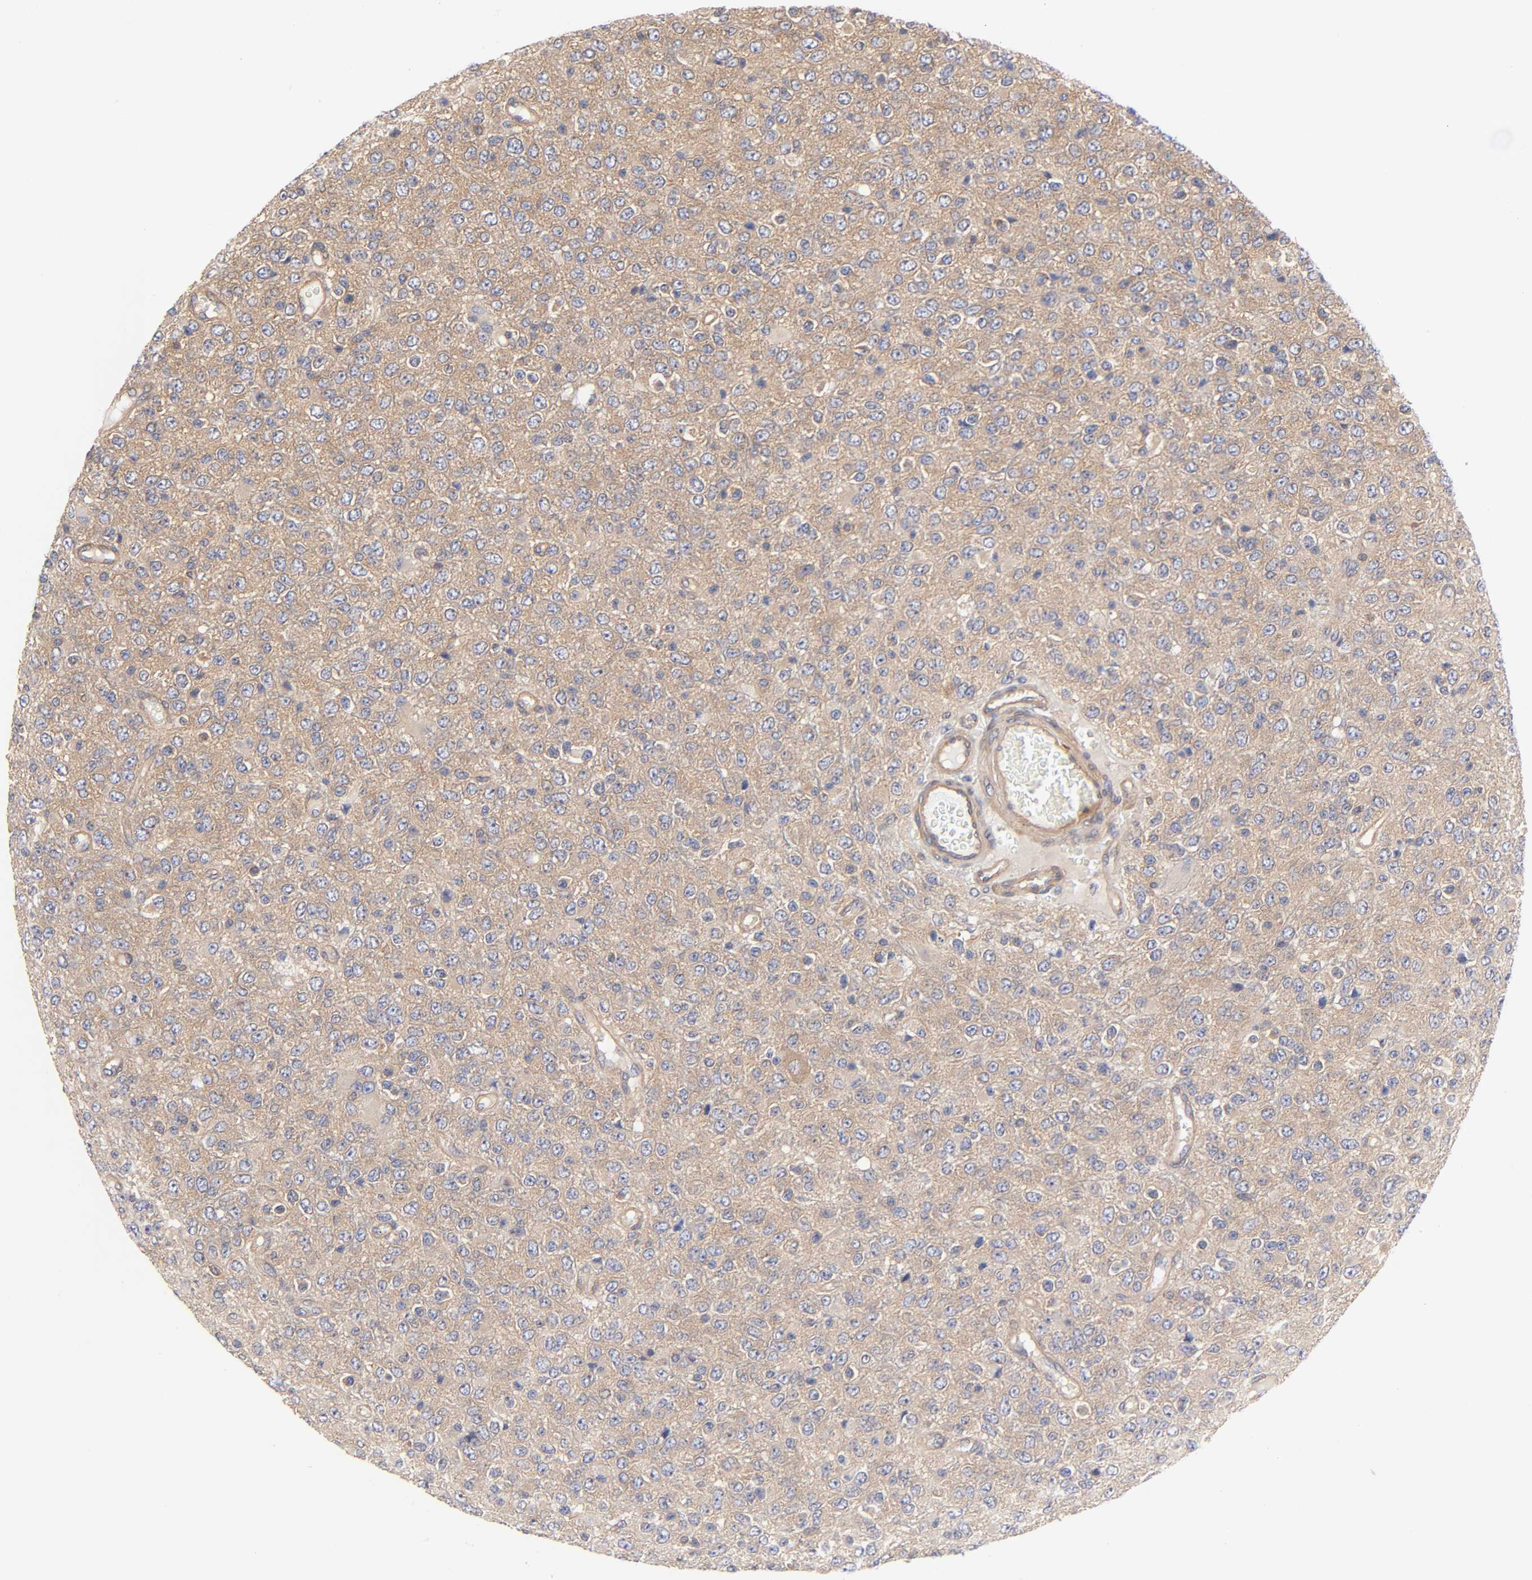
{"staining": {"intensity": "weak", "quantity": ">75%", "location": "cytoplasmic/membranous"}, "tissue": "glioma", "cell_type": "Tumor cells", "image_type": "cancer", "snomed": [{"axis": "morphology", "description": "Glioma, malignant, High grade"}, {"axis": "topography", "description": "pancreas cauda"}], "caption": "Weak cytoplasmic/membranous staining for a protein is appreciated in about >75% of tumor cells of malignant glioma (high-grade) using IHC.", "gene": "STRN3", "patient": {"sex": "male", "age": 60}}